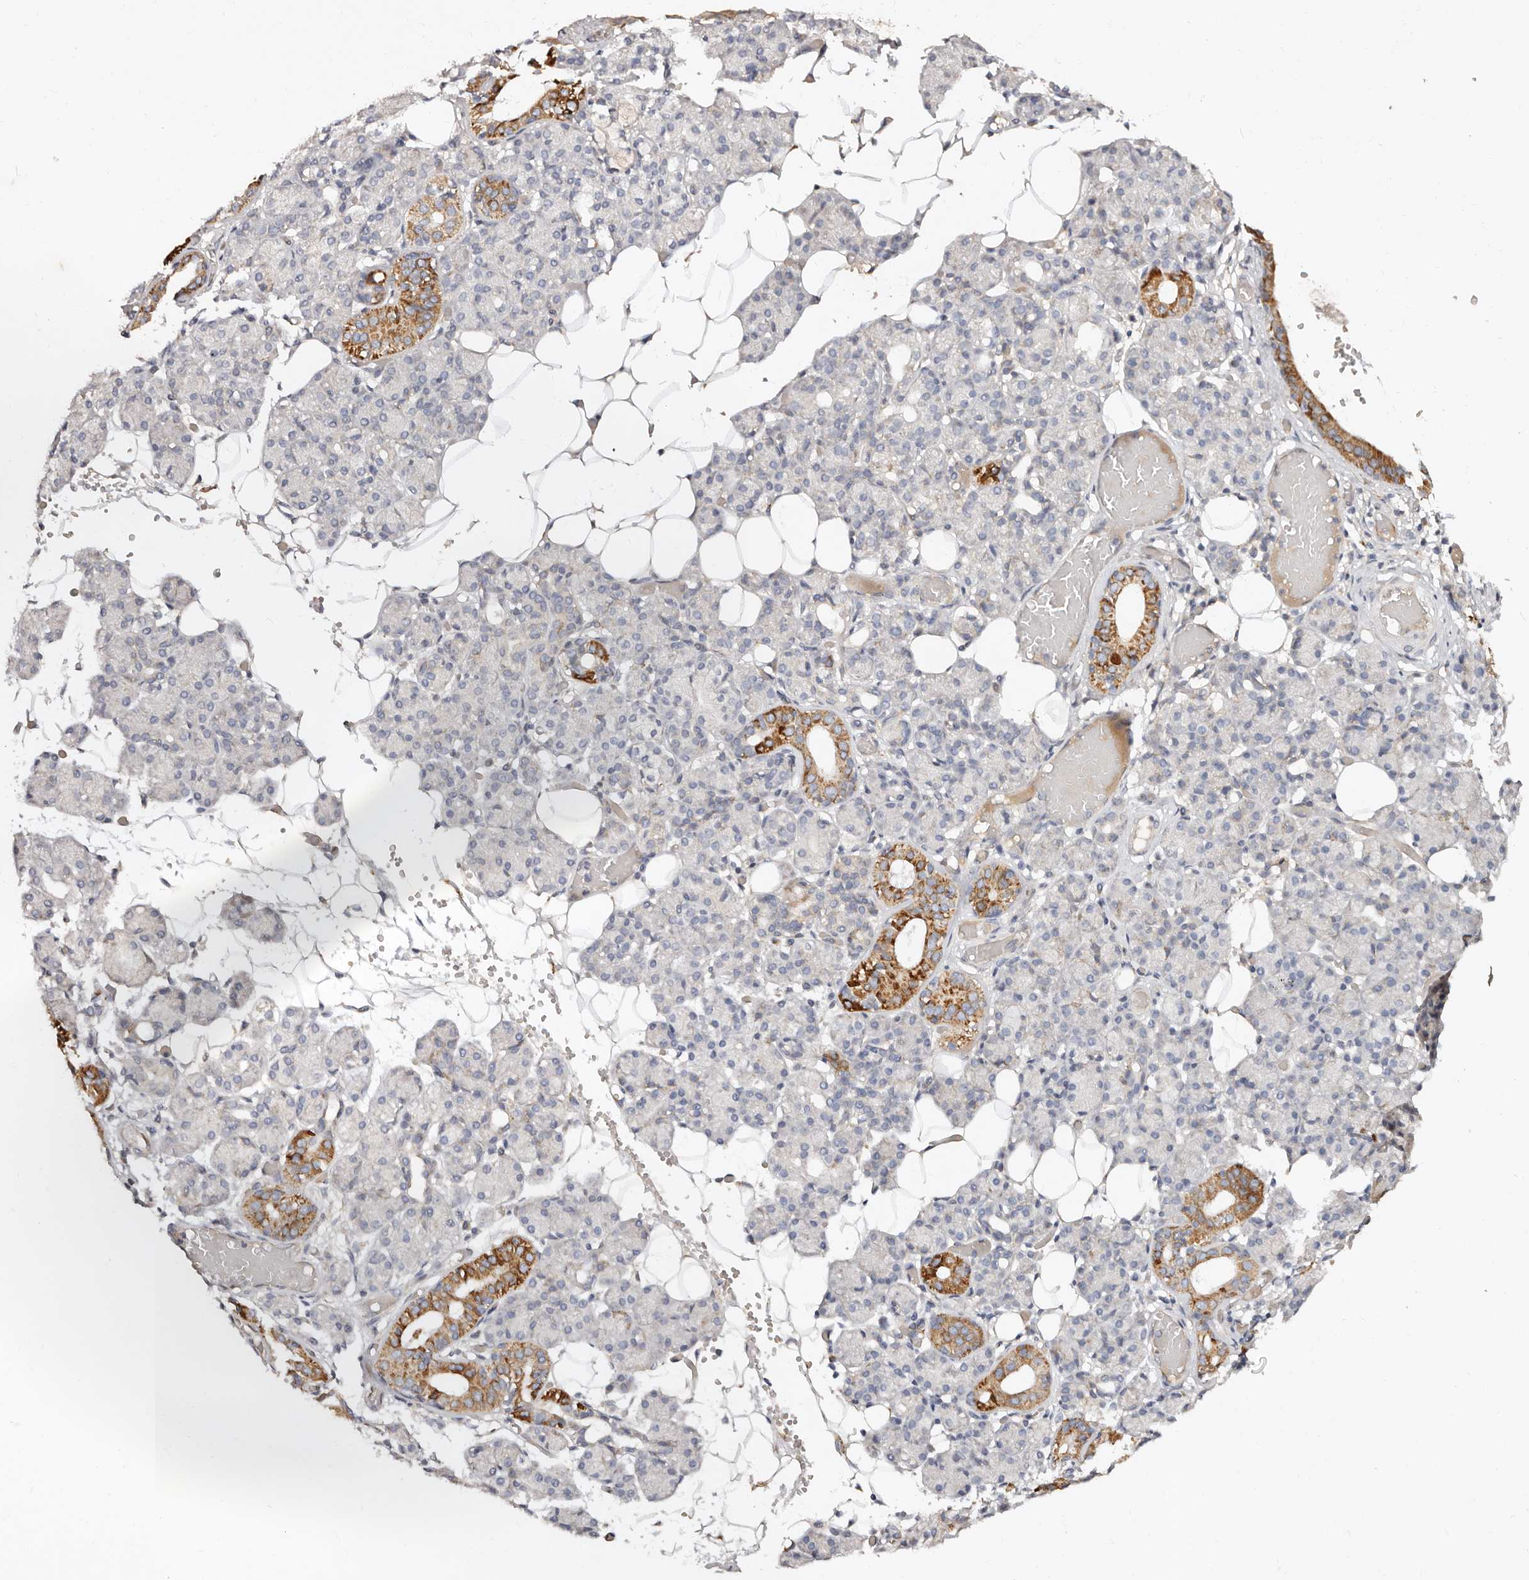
{"staining": {"intensity": "moderate", "quantity": "<25%", "location": "cytoplasmic/membranous"}, "tissue": "salivary gland", "cell_type": "Glandular cells", "image_type": "normal", "snomed": [{"axis": "morphology", "description": "Normal tissue, NOS"}, {"axis": "topography", "description": "Salivary gland"}], "caption": "Protein positivity by IHC displays moderate cytoplasmic/membranous staining in about <25% of glandular cells in normal salivary gland.", "gene": "SERPINH1", "patient": {"sex": "male", "age": 63}}